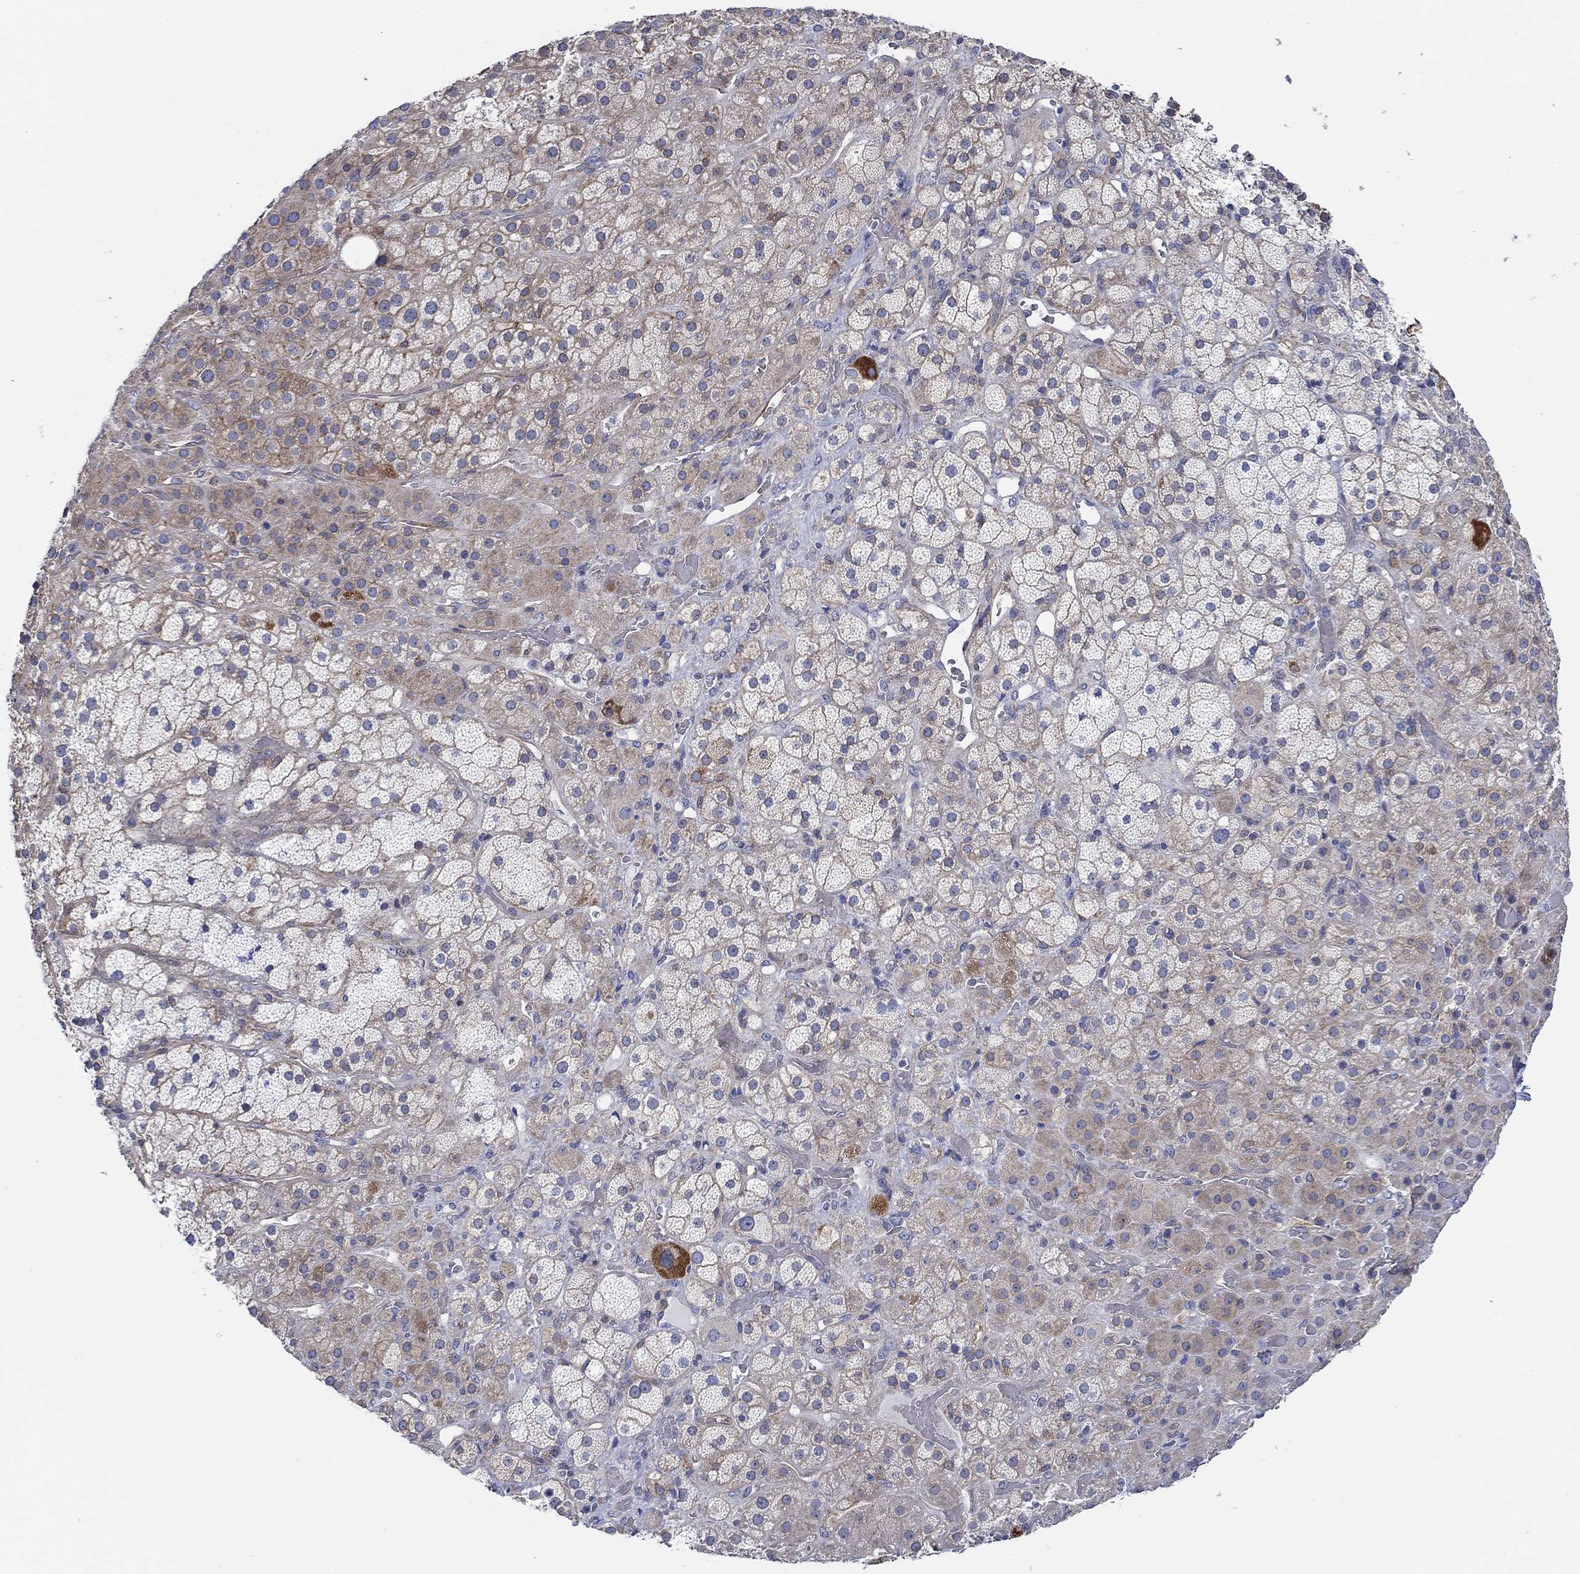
{"staining": {"intensity": "moderate", "quantity": "25%-75%", "location": "cytoplasmic/membranous"}, "tissue": "adrenal gland", "cell_type": "Glandular cells", "image_type": "normal", "snomed": [{"axis": "morphology", "description": "Normal tissue, NOS"}, {"axis": "topography", "description": "Adrenal gland"}], "caption": "Immunohistochemistry (IHC) histopathology image of normal adrenal gland: human adrenal gland stained using IHC demonstrates medium levels of moderate protein expression localized specifically in the cytoplasmic/membranous of glandular cells, appearing as a cytoplasmic/membranous brown color.", "gene": "FMN1", "patient": {"sex": "male", "age": 57}}